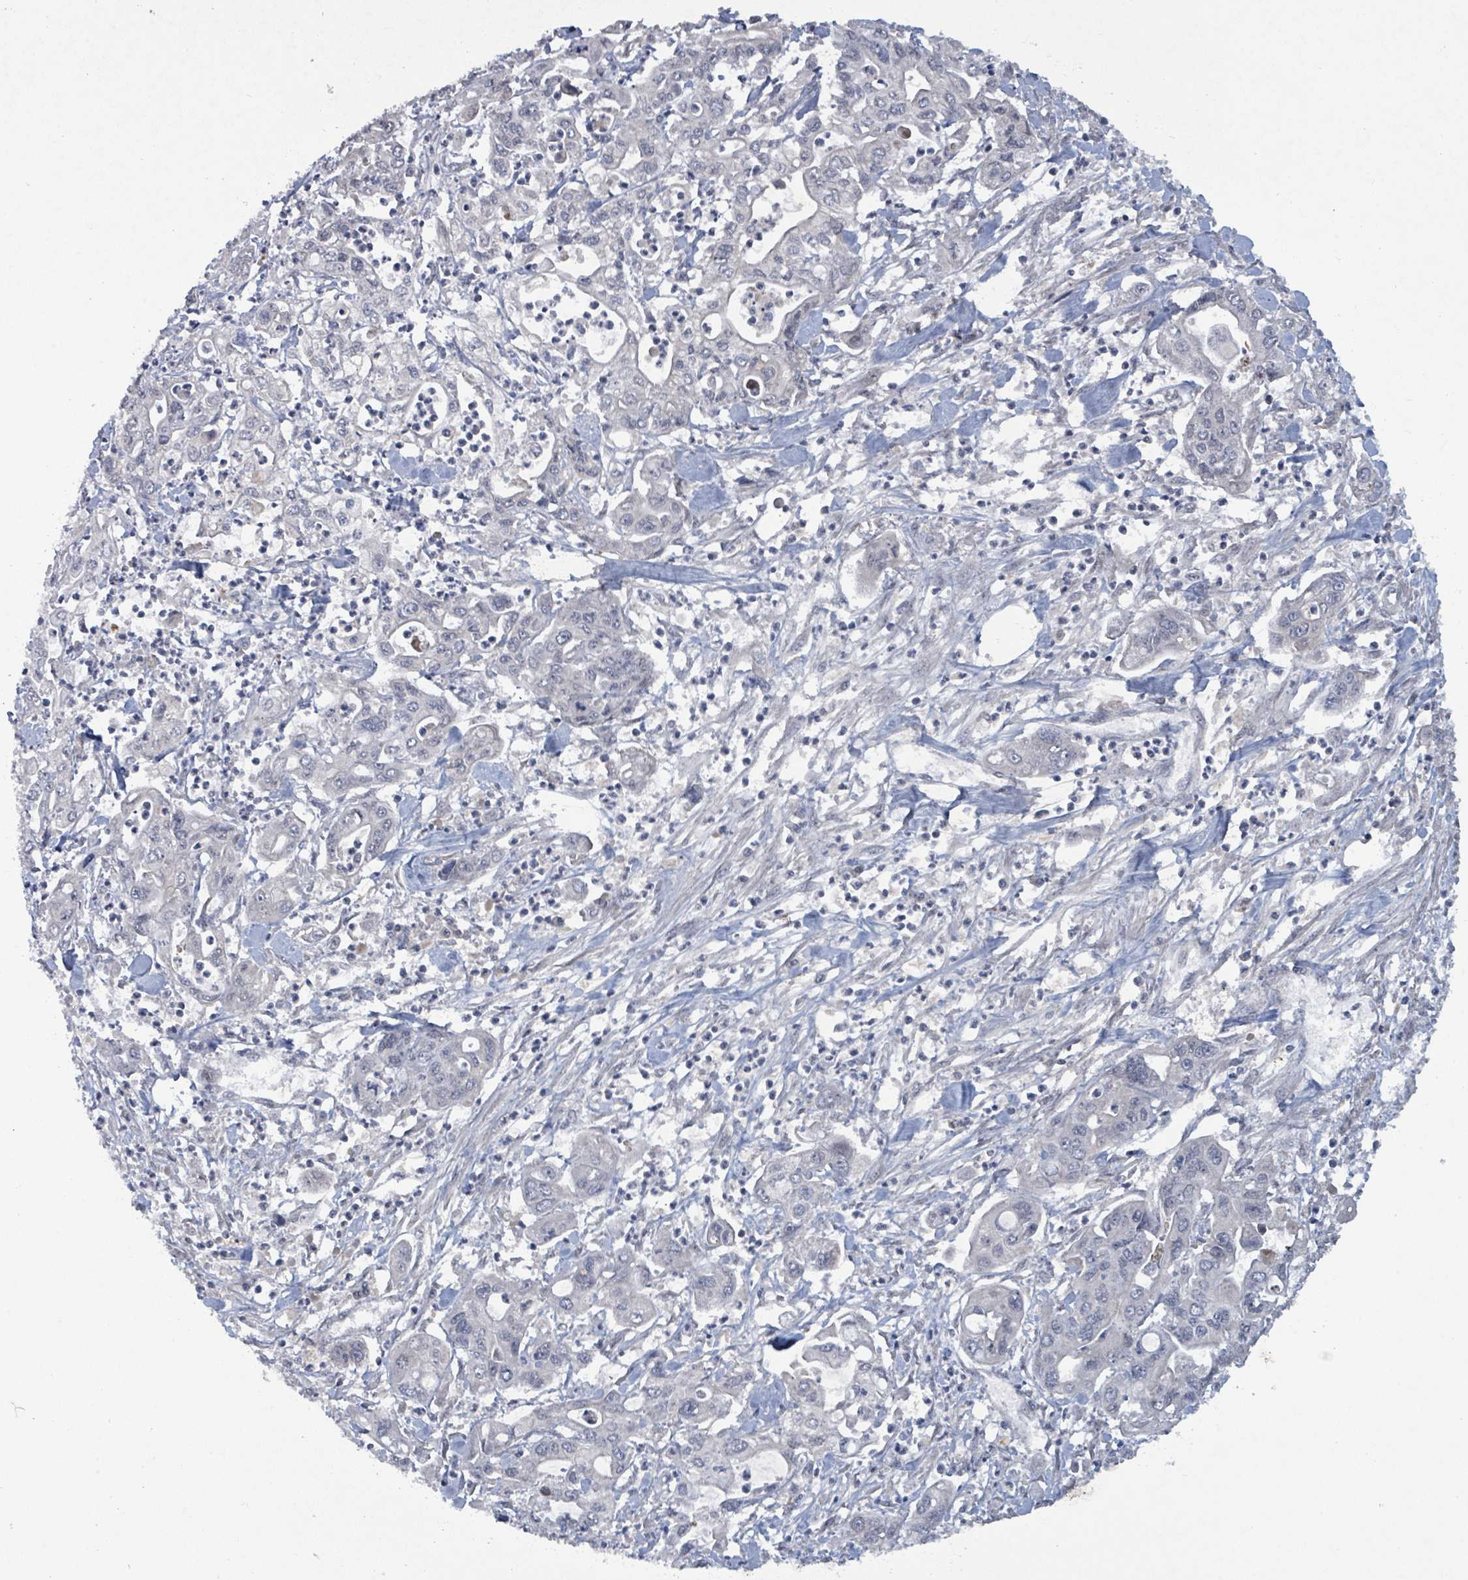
{"staining": {"intensity": "negative", "quantity": "none", "location": "none"}, "tissue": "pancreatic cancer", "cell_type": "Tumor cells", "image_type": "cancer", "snomed": [{"axis": "morphology", "description": "Adenocarcinoma, NOS"}, {"axis": "topography", "description": "Pancreas"}], "caption": "A micrograph of pancreatic cancer (adenocarcinoma) stained for a protein shows no brown staining in tumor cells.", "gene": "BANP", "patient": {"sex": "male", "age": 62}}